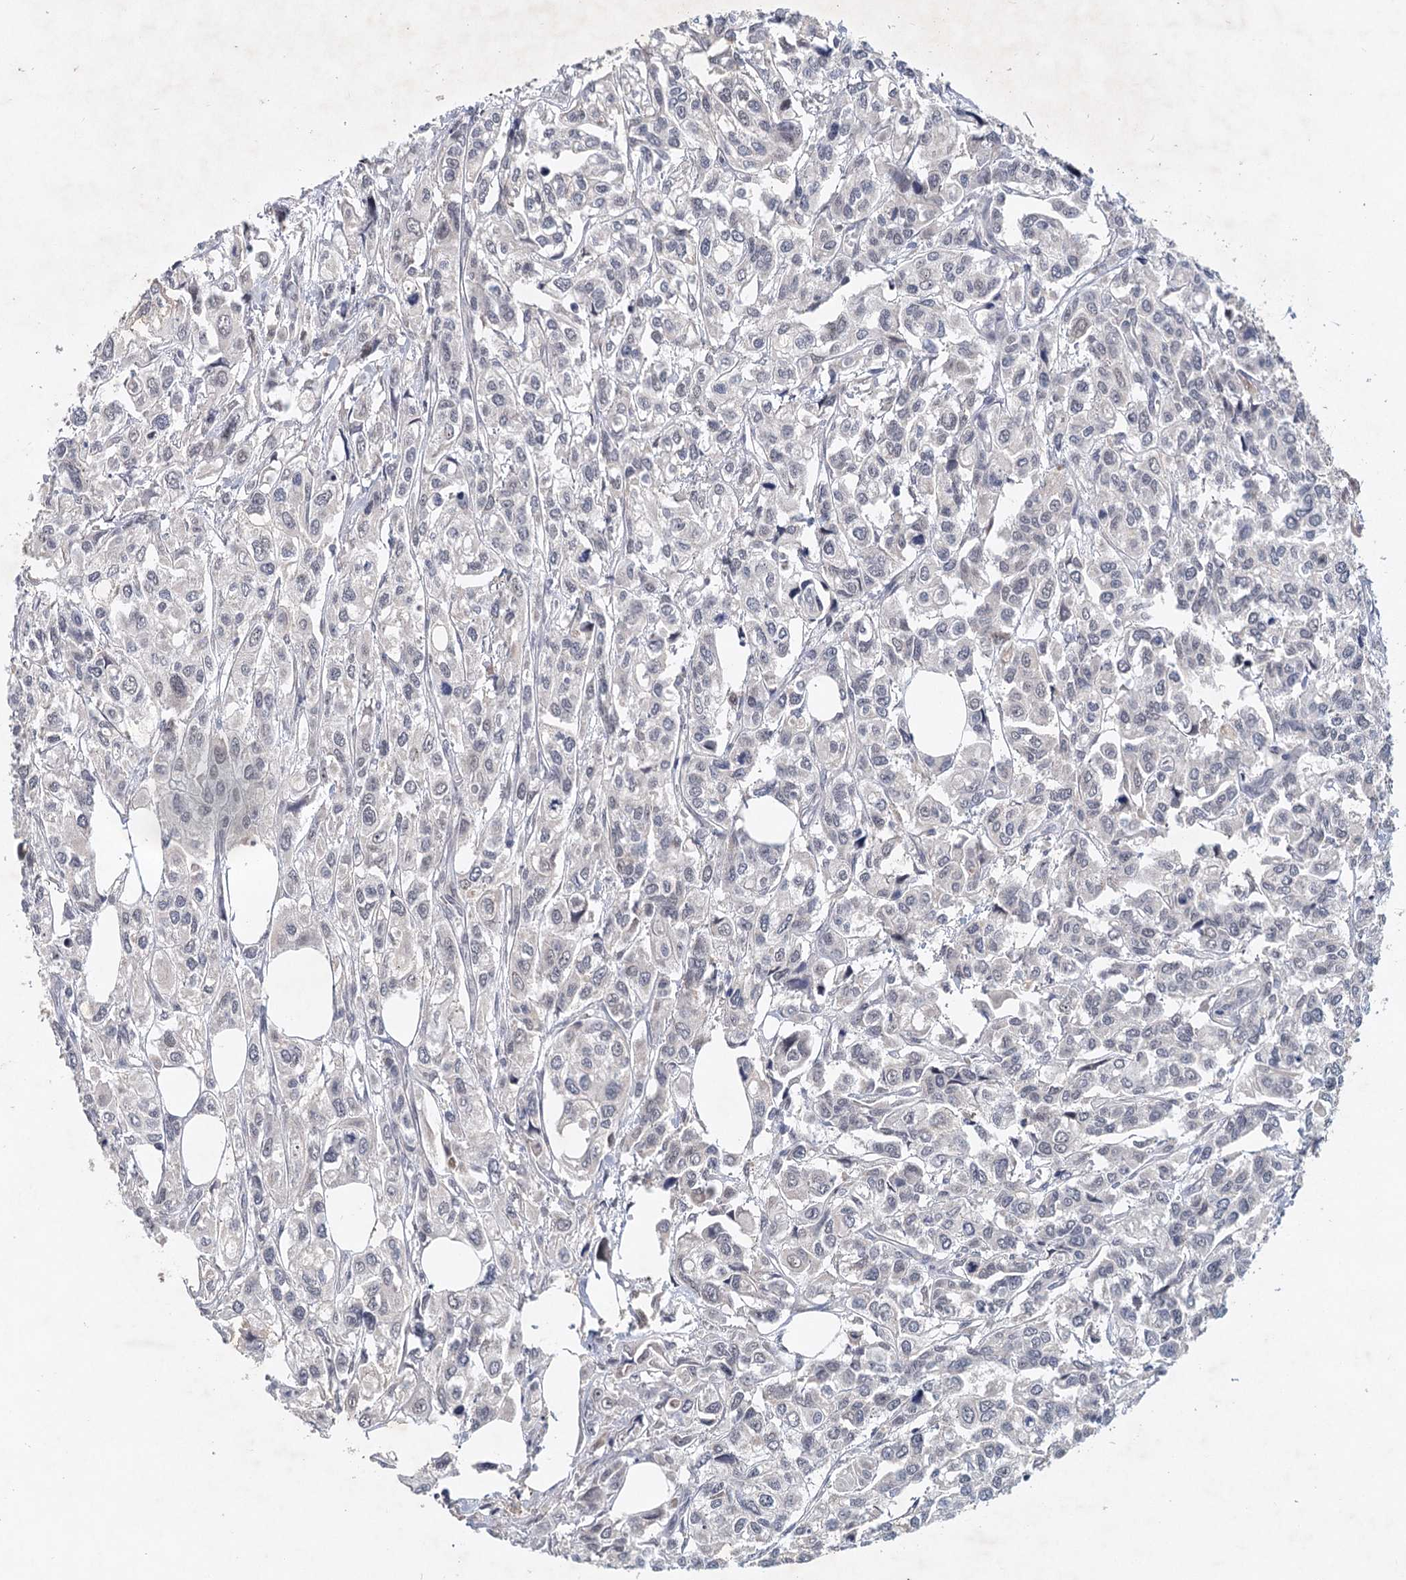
{"staining": {"intensity": "negative", "quantity": "none", "location": "none"}, "tissue": "urothelial cancer", "cell_type": "Tumor cells", "image_type": "cancer", "snomed": [{"axis": "morphology", "description": "Urothelial carcinoma, High grade"}, {"axis": "topography", "description": "Urinary bladder"}], "caption": "Immunohistochemical staining of human urothelial cancer shows no significant expression in tumor cells.", "gene": "AP3B1", "patient": {"sex": "male", "age": 67}}